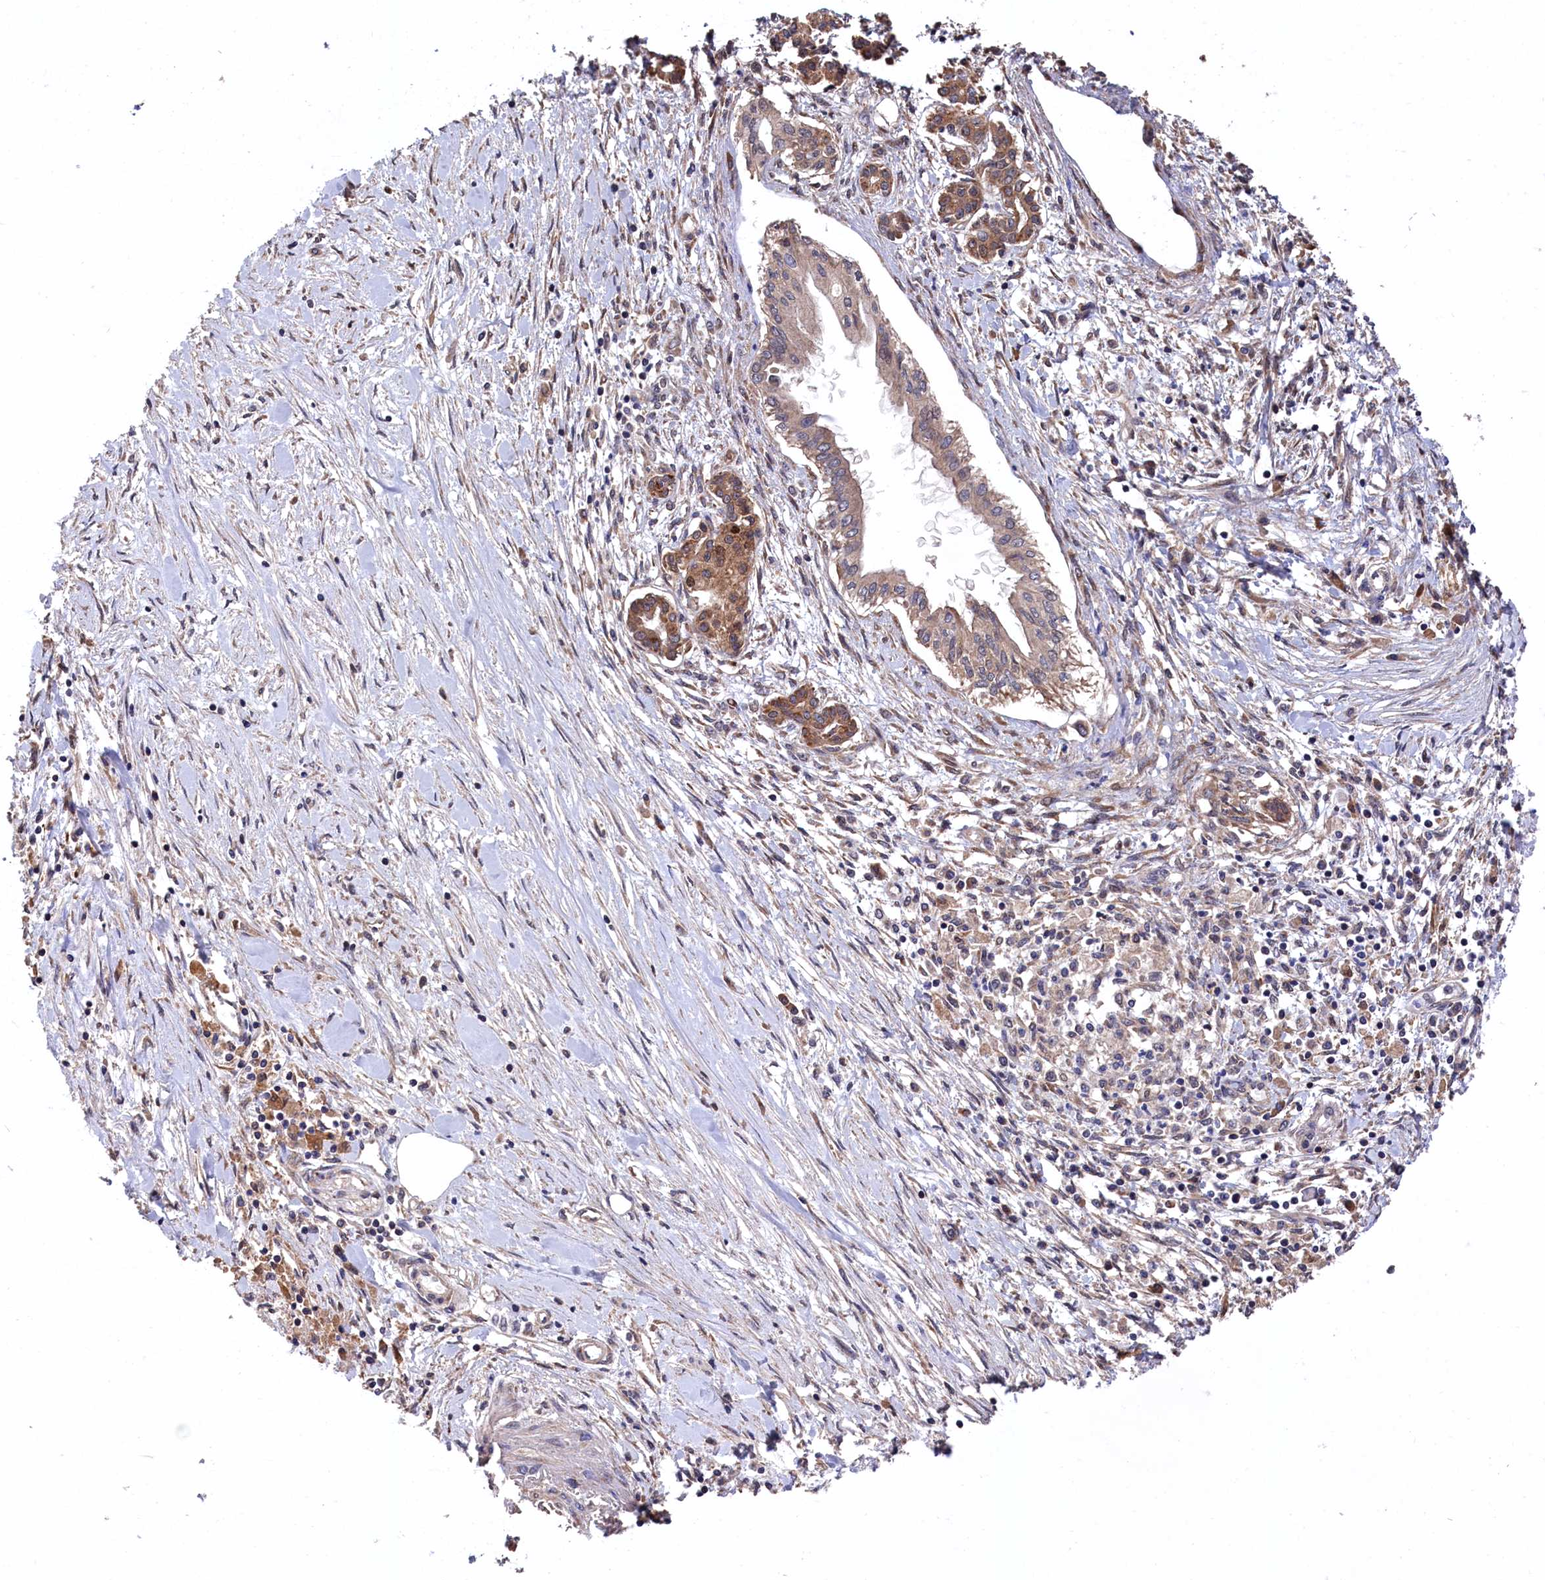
{"staining": {"intensity": "weak", "quantity": ">75%", "location": "cytoplasmic/membranous"}, "tissue": "pancreatic cancer", "cell_type": "Tumor cells", "image_type": "cancer", "snomed": [{"axis": "morphology", "description": "Normal tissue, NOS"}, {"axis": "morphology", "description": "Adenocarcinoma, NOS"}, {"axis": "topography", "description": "Pancreas"}], "caption": "Pancreatic cancer stained with DAB immunohistochemistry demonstrates low levels of weak cytoplasmic/membranous positivity in about >75% of tumor cells. Immunohistochemistry stains the protein of interest in brown and the nuclei are stained blue.", "gene": "SLC12A4", "patient": {"sex": "female", "age": 64}}